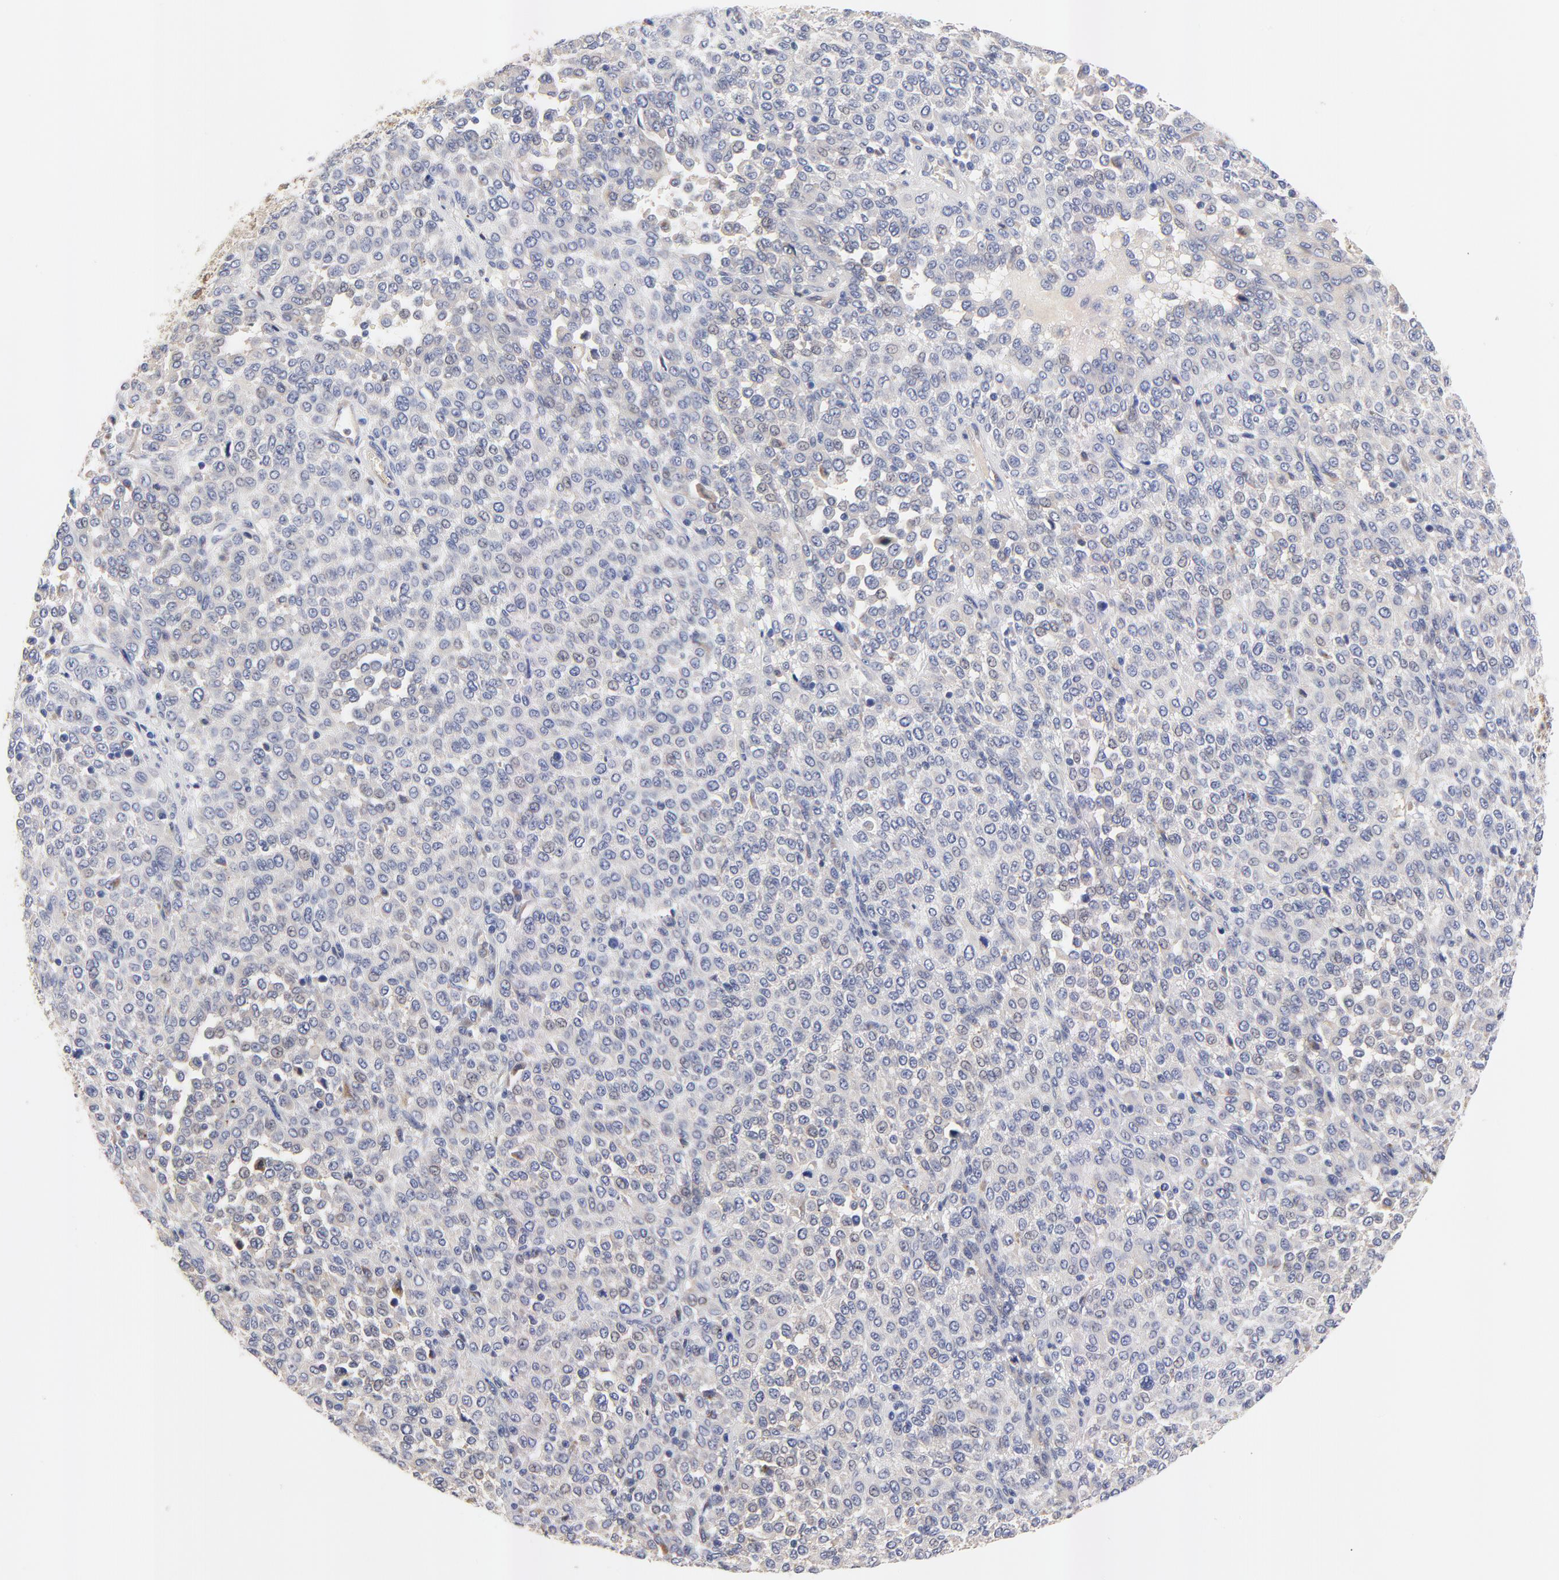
{"staining": {"intensity": "negative", "quantity": "none", "location": "none"}, "tissue": "melanoma", "cell_type": "Tumor cells", "image_type": "cancer", "snomed": [{"axis": "morphology", "description": "Malignant melanoma, Metastatic site"}, {"axis": "topography", "description": "Pancreas"}], "caption": "This is an immunohistochemistry photomicrograph of malignant melanoma (metastatic site). There is no staining in tumor cells.", "gene": "FBXL2", "patient": {"sex": "female", "age": 30}}